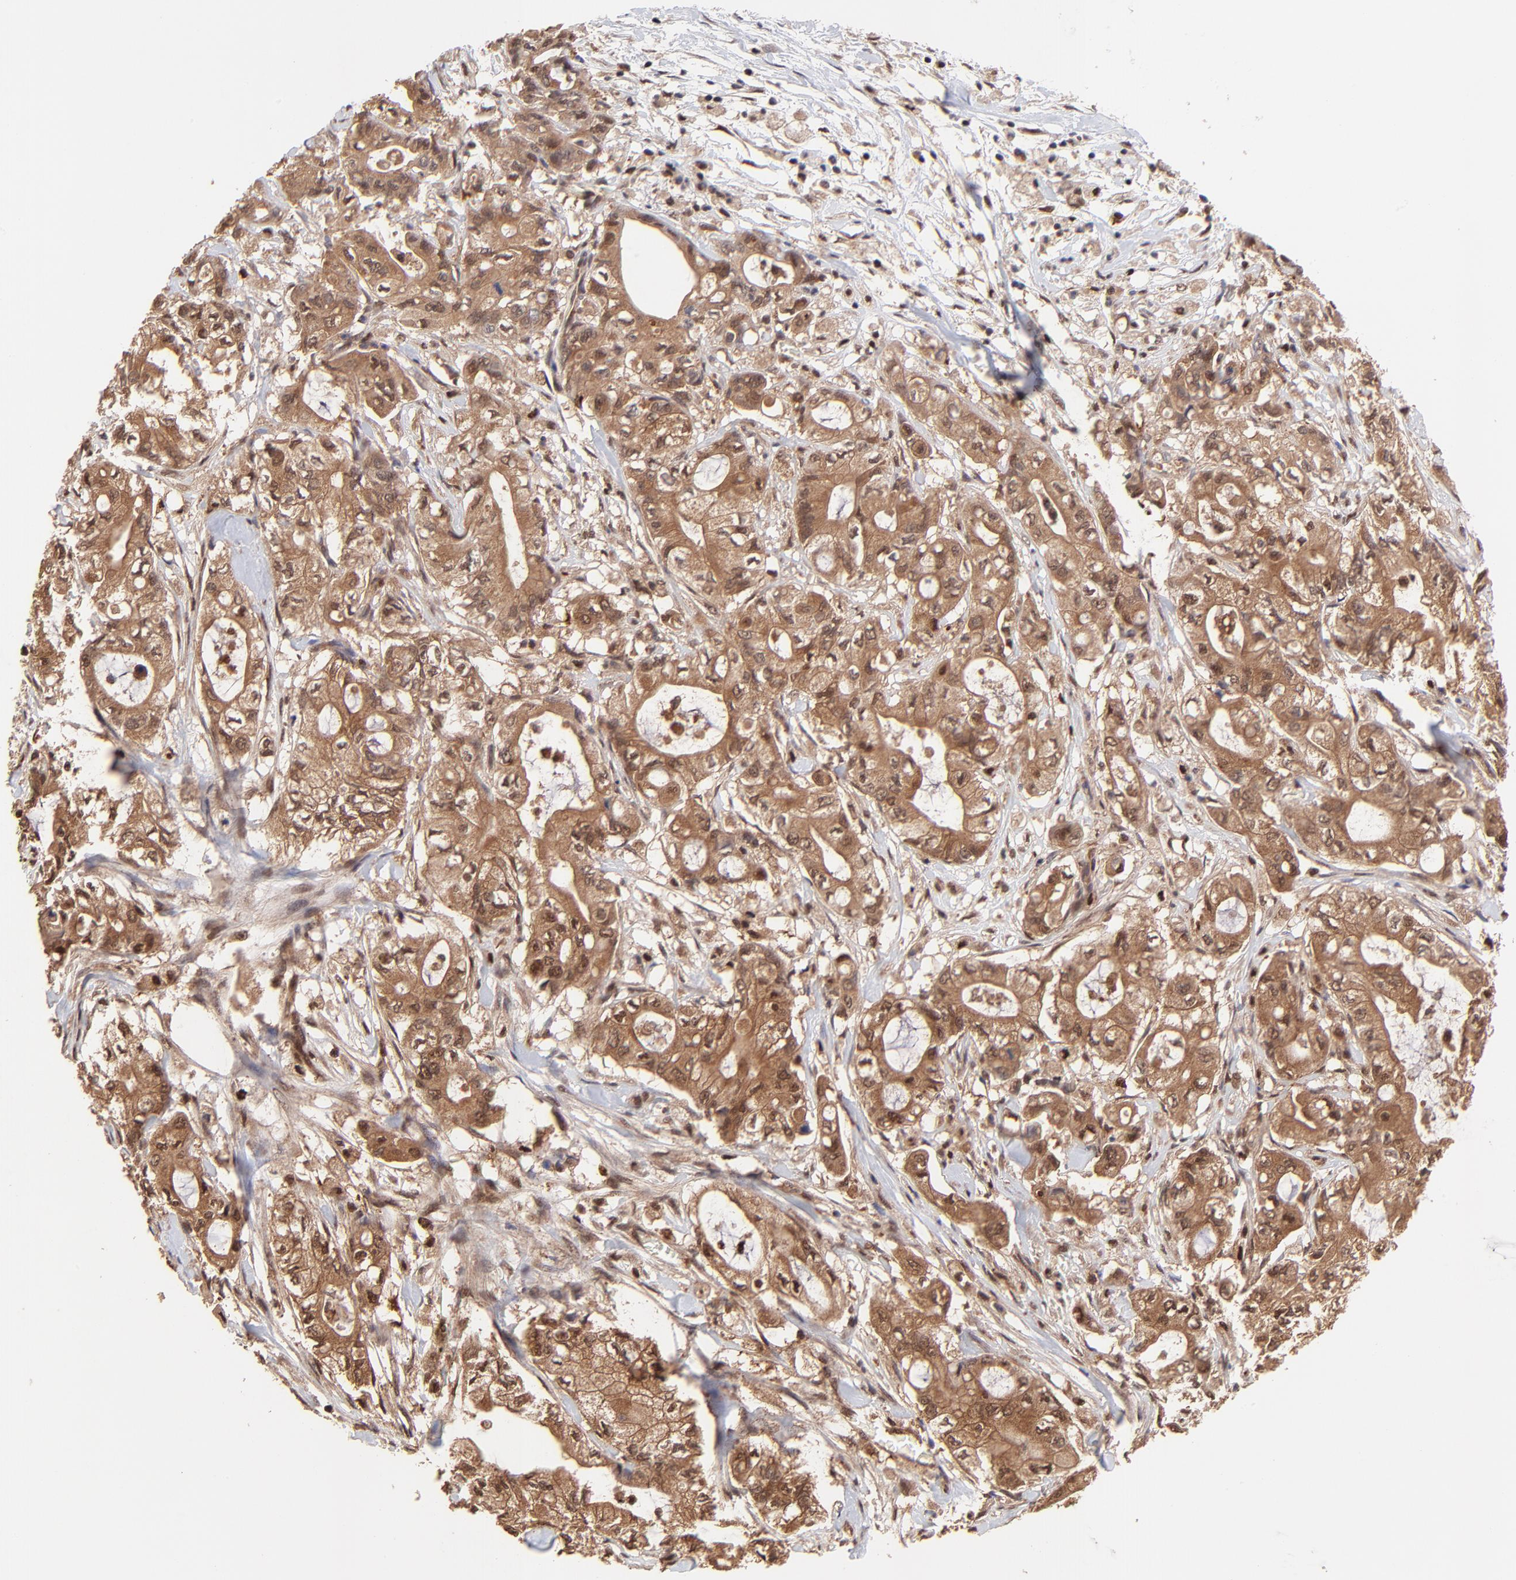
{"staining": {"intensity": "strong", "quantity": ">75%", "location": "cytoplasmic/membranous,nuclear"}, "tissue": "pancreatic cancer", "cell_type": "Tumor cells", "image_type": "cancer", "snomed": [{"axis": "morphology", "description": "Adenocarcinoma, NOS"}, {"axis": "topography", "description": "Pancreas"}], "caption": "DAB (3,3'-diaminobenzidine) immunohistochemical staining of human pancreatic cancer (adenocarcinoma) reveals strong cytoplasmic/membranous and nuclear protein expression in approximately >75% of tumor cells.", "gene": "PSMA6", "patient": {"sex": "male", "age": 79}}